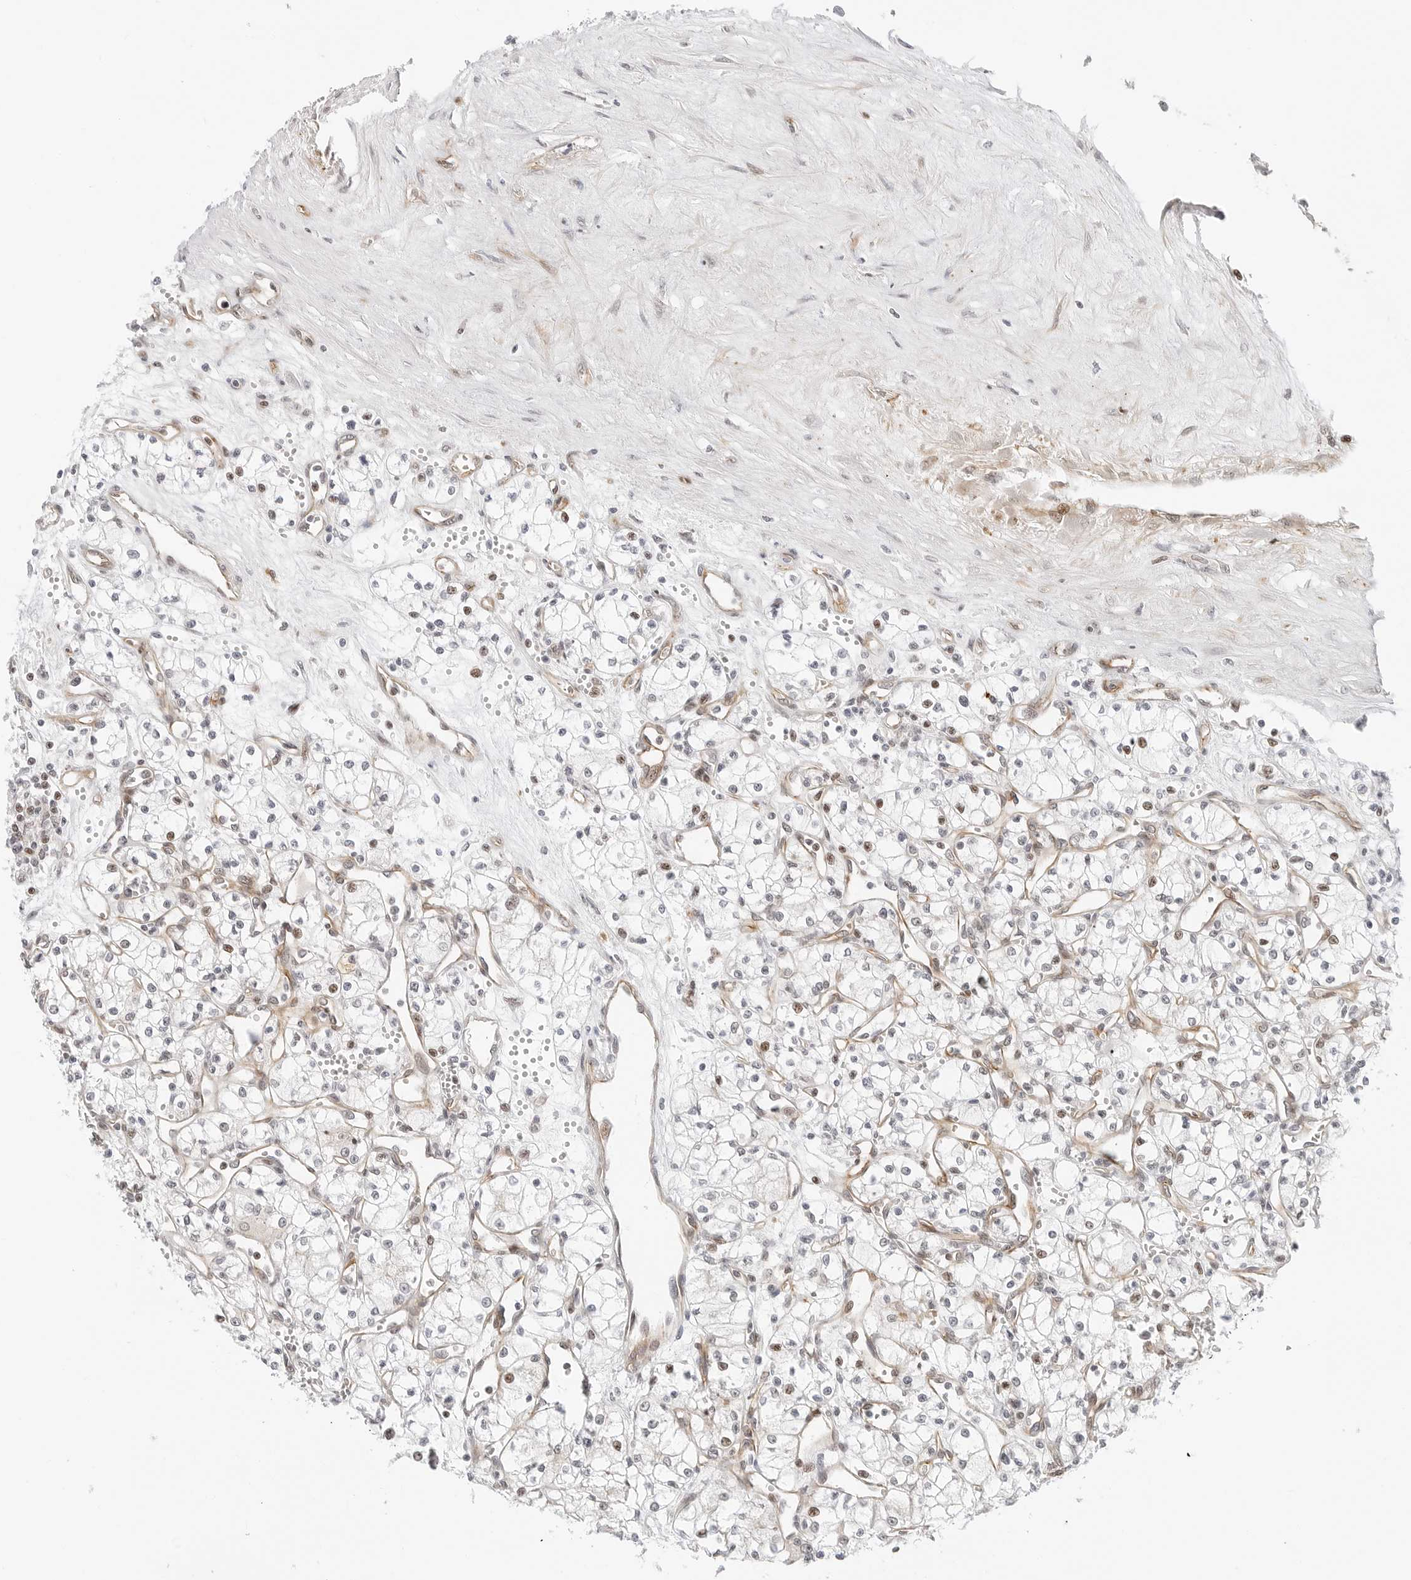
{"staining": {"intensity": "negative", "quantity": "none", "location": "none"}, "tissue": "renal cancer", "cell_type": "Tumor cells", "image_type": "cancer", "snomed": [{"axis": "morphology", "description": "Adenocarcinoma, NOS"}, {"axis": "topography", "description": "Kidney"}], "caption": "This is a micrograph of immunohistochemistry (IHC) staining of renal cancer (adenocarcinoma), which shows no positivity in tumor cells. (Immunohistochemistry (ihc), brightfield microscopy, high magnification).", "gene": "ZNF613", "patient": {"sex": "male", "age": 59}}